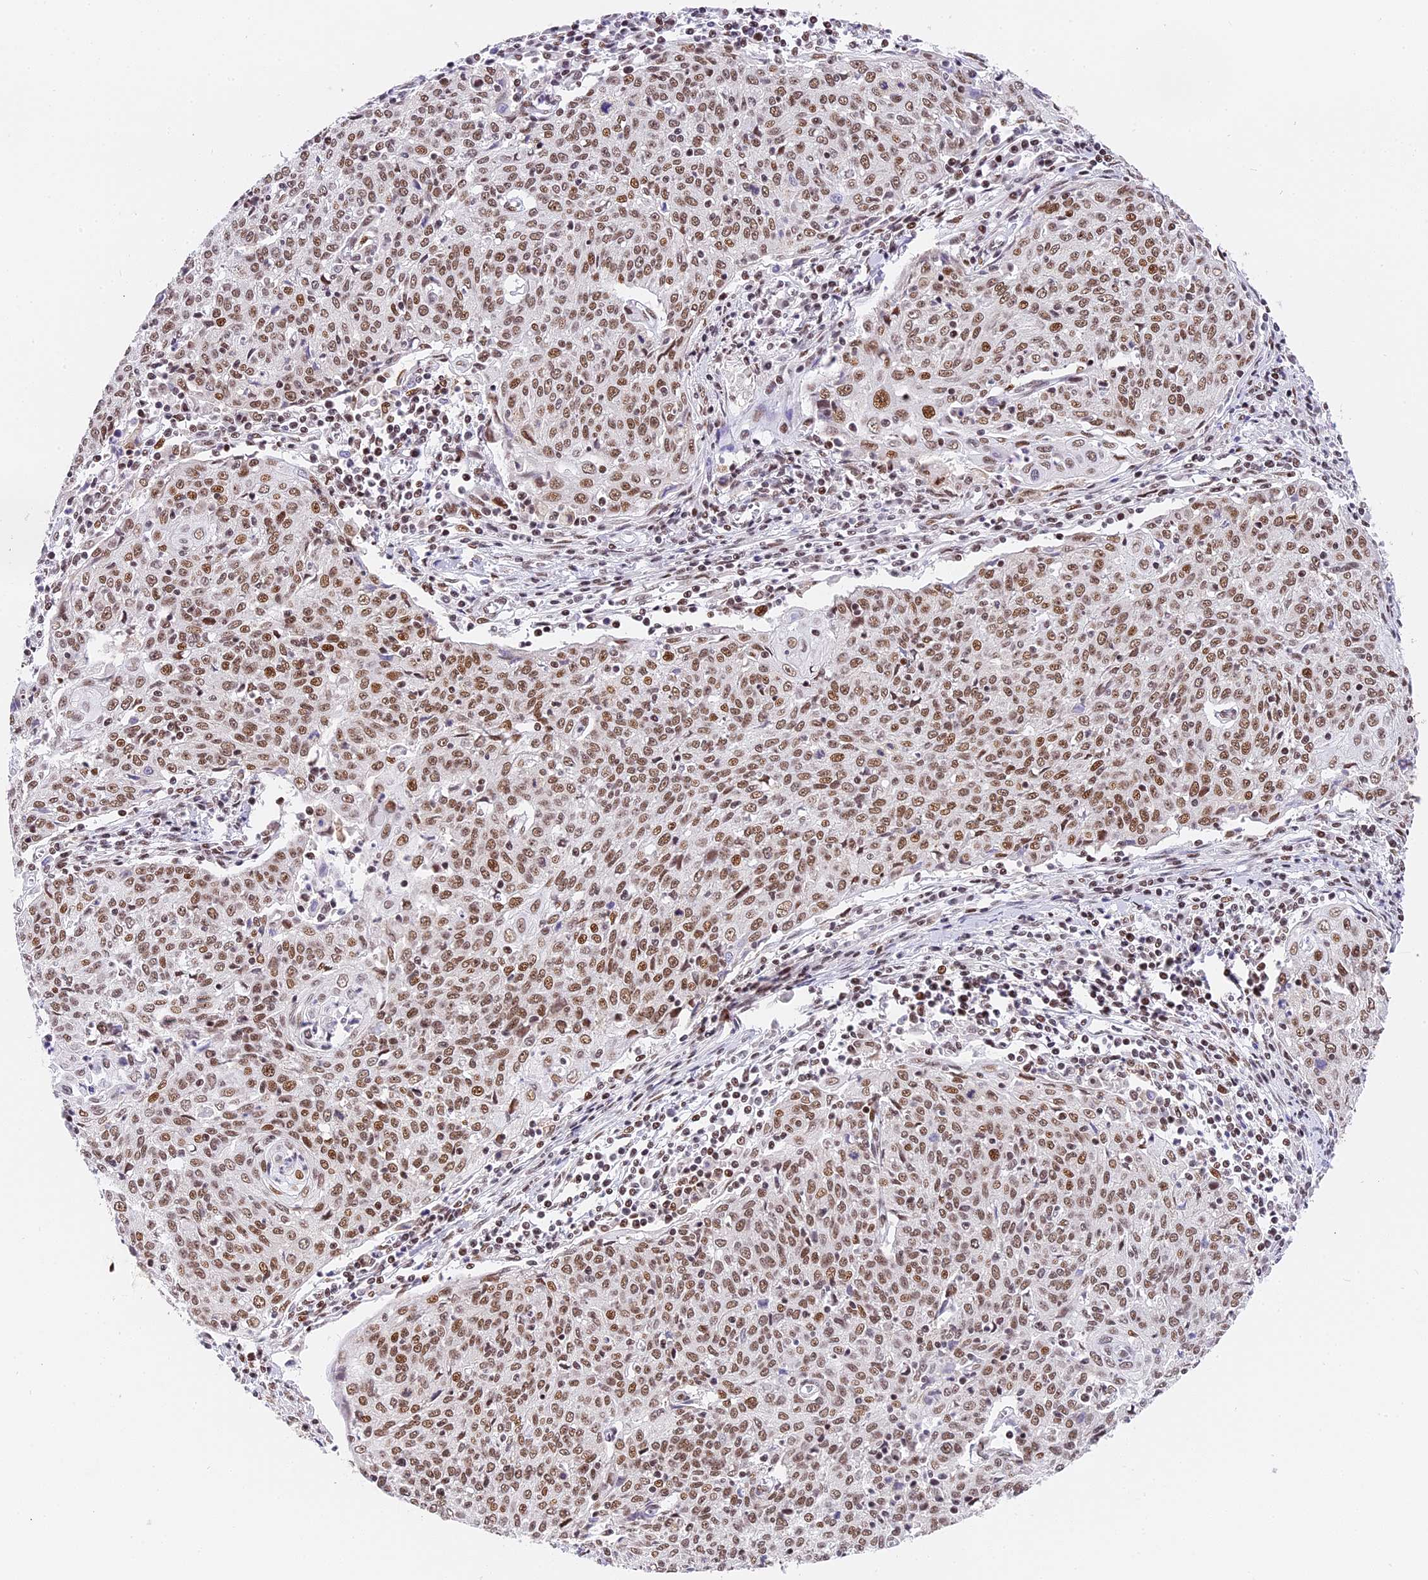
{"staining": {"intensity": "moderate", "quantity": ">75%", "location": "nuclear"}, "tissue": "cervical cancer", "cell_type": "Tumor cells", "image_type": "cancer", "snomed": [{"axis": "morphology", "description": "Squamous cell carcinoma, NOS"}, {"axis": "topography", "description": "Cervix"}], "caption": "Immunohistochemical staining of squamous cell carcinoma (cervical) shows medium levels of moderate nuclear positivity in about >75% of tumor cells.", "gene": "SBNO1", "patient": {"sex": "female", "age": 48}}